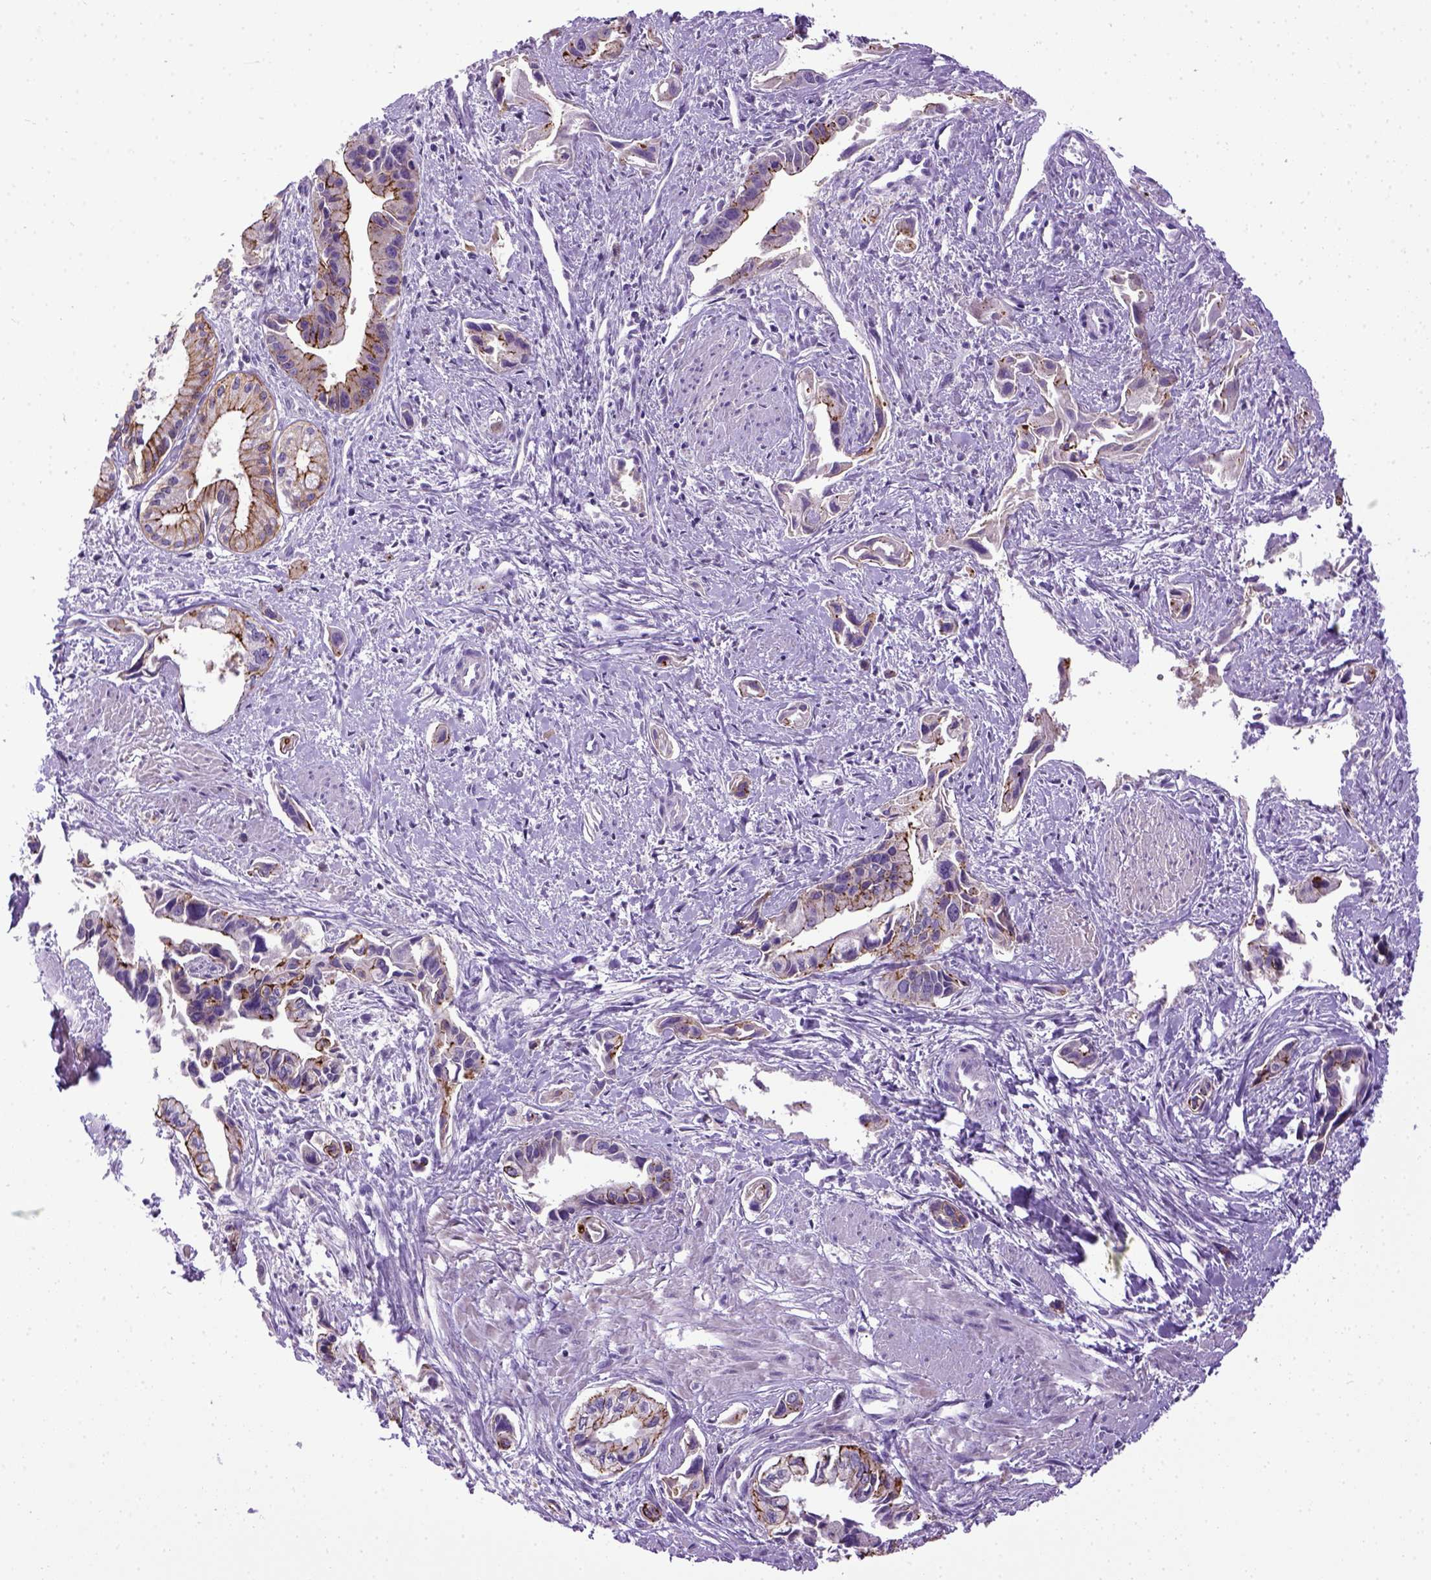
{"staining": {"intensity": "strong", "quantity": ">75%", "location": "cytoplasmic/membranous"}, "tissue": "pancreatic cancer", "cell_type": "Tumor cells", "image_type": "cancer", "snomed": [{"axis": "morphology", "description": "Adenocarcinoma, NOS"}, {"axis": "topography", "description": "Pancreas"}], "caption": "A high amount of strong cytoplasmic/membranous staining is seen in approximately >75% of tumor cells in pancreatic cancer tissue.", "gene": "CDH1", "patient": {"sex": "female", "age": 61}}